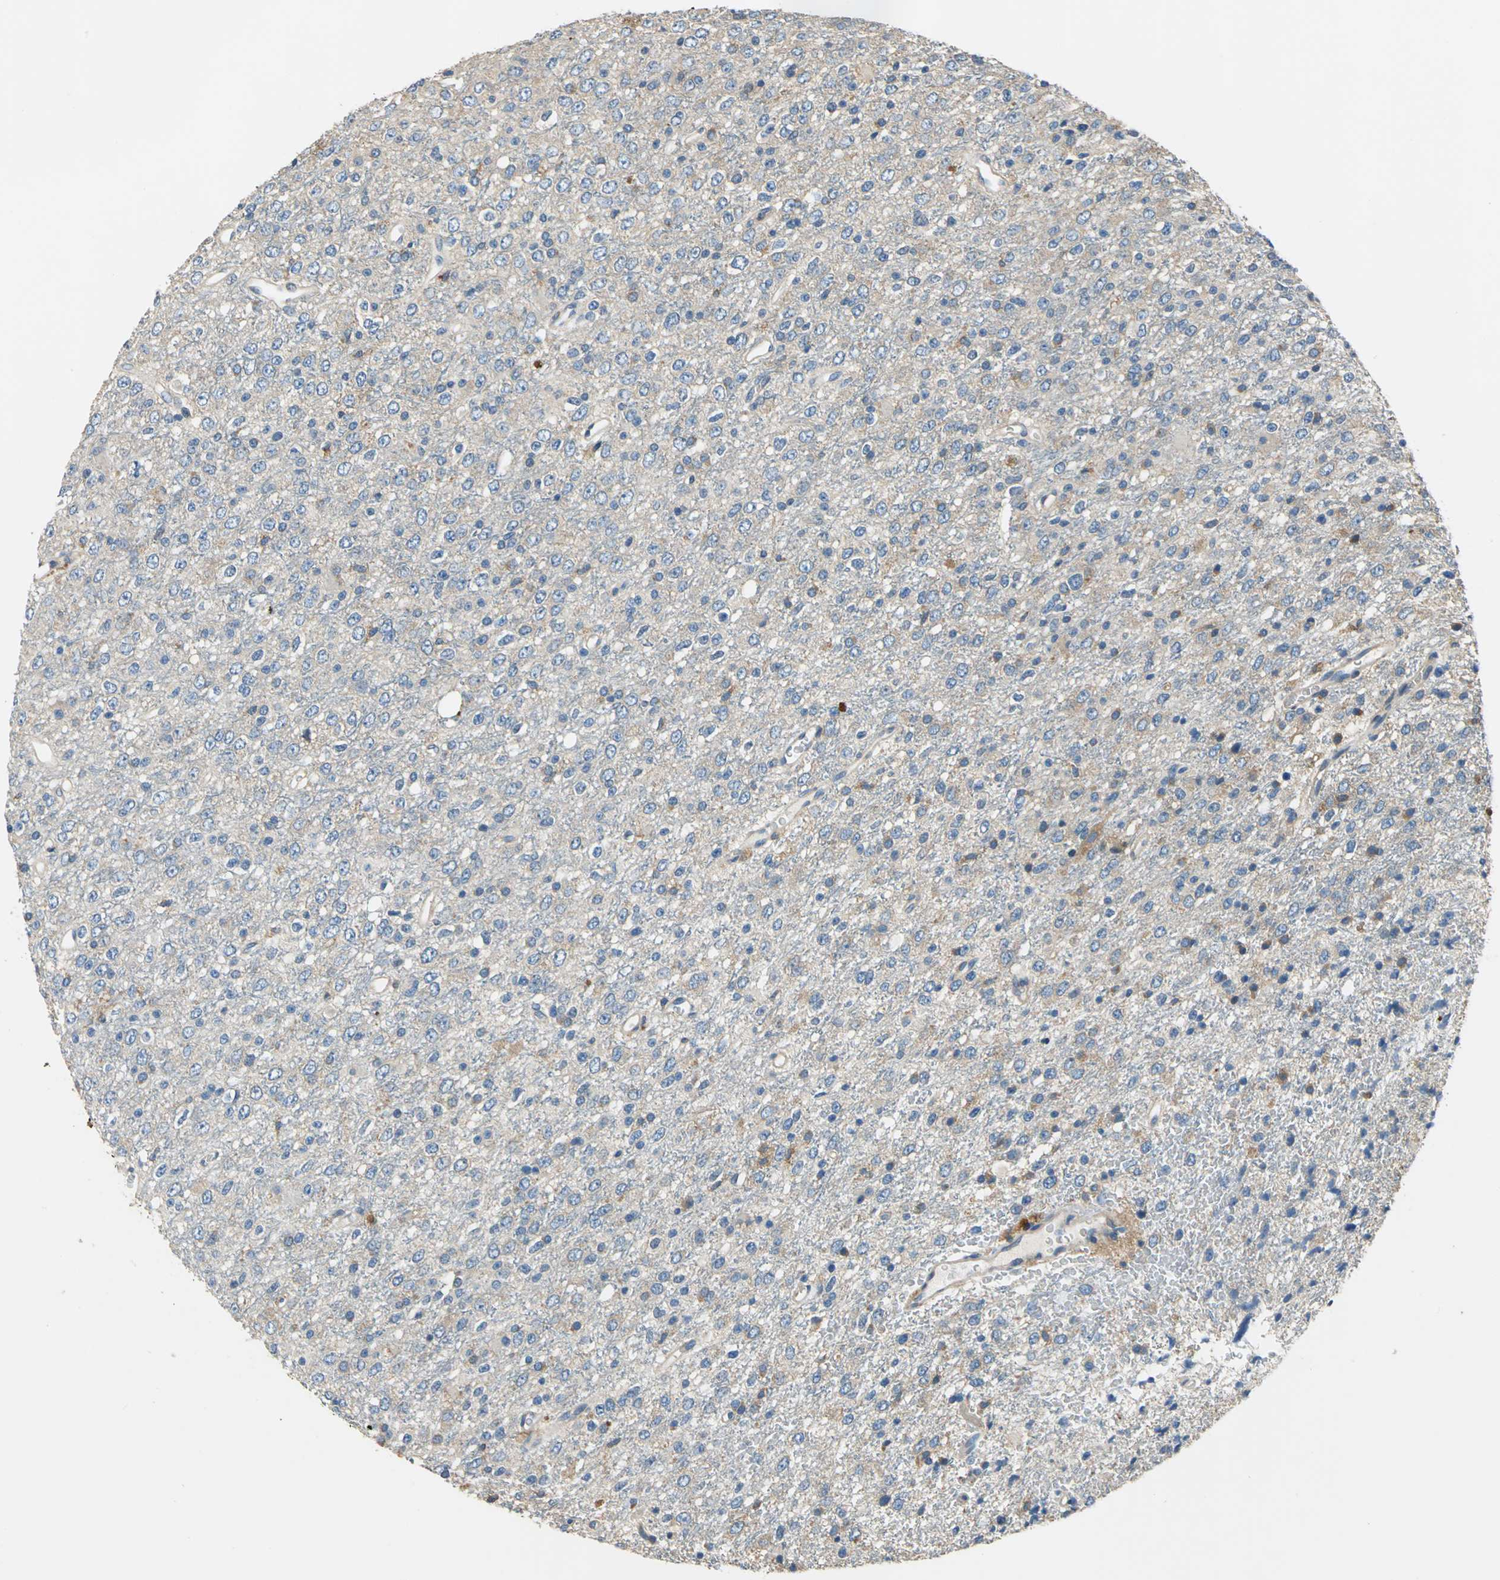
{"staining": {"intensity": "weak", "quantity": "25%-75%", "location": "cytoplasmic/membranous"}, "tissue": "glioma", "cell_type": "Tumor cells", "image_type": "cancer", "snomed": [{"axis": "morphology", "description": "Glioma, malignant, High grade"}, {"axis": "topography", "description": "pancreas cauda"}], "caption": "A brown stain shows weak cytoplasmic/membranous staining of a protein in glioma tumor cells.", "gene": "DDX3Y", "patient": {"sex": "male", "age": 60}}